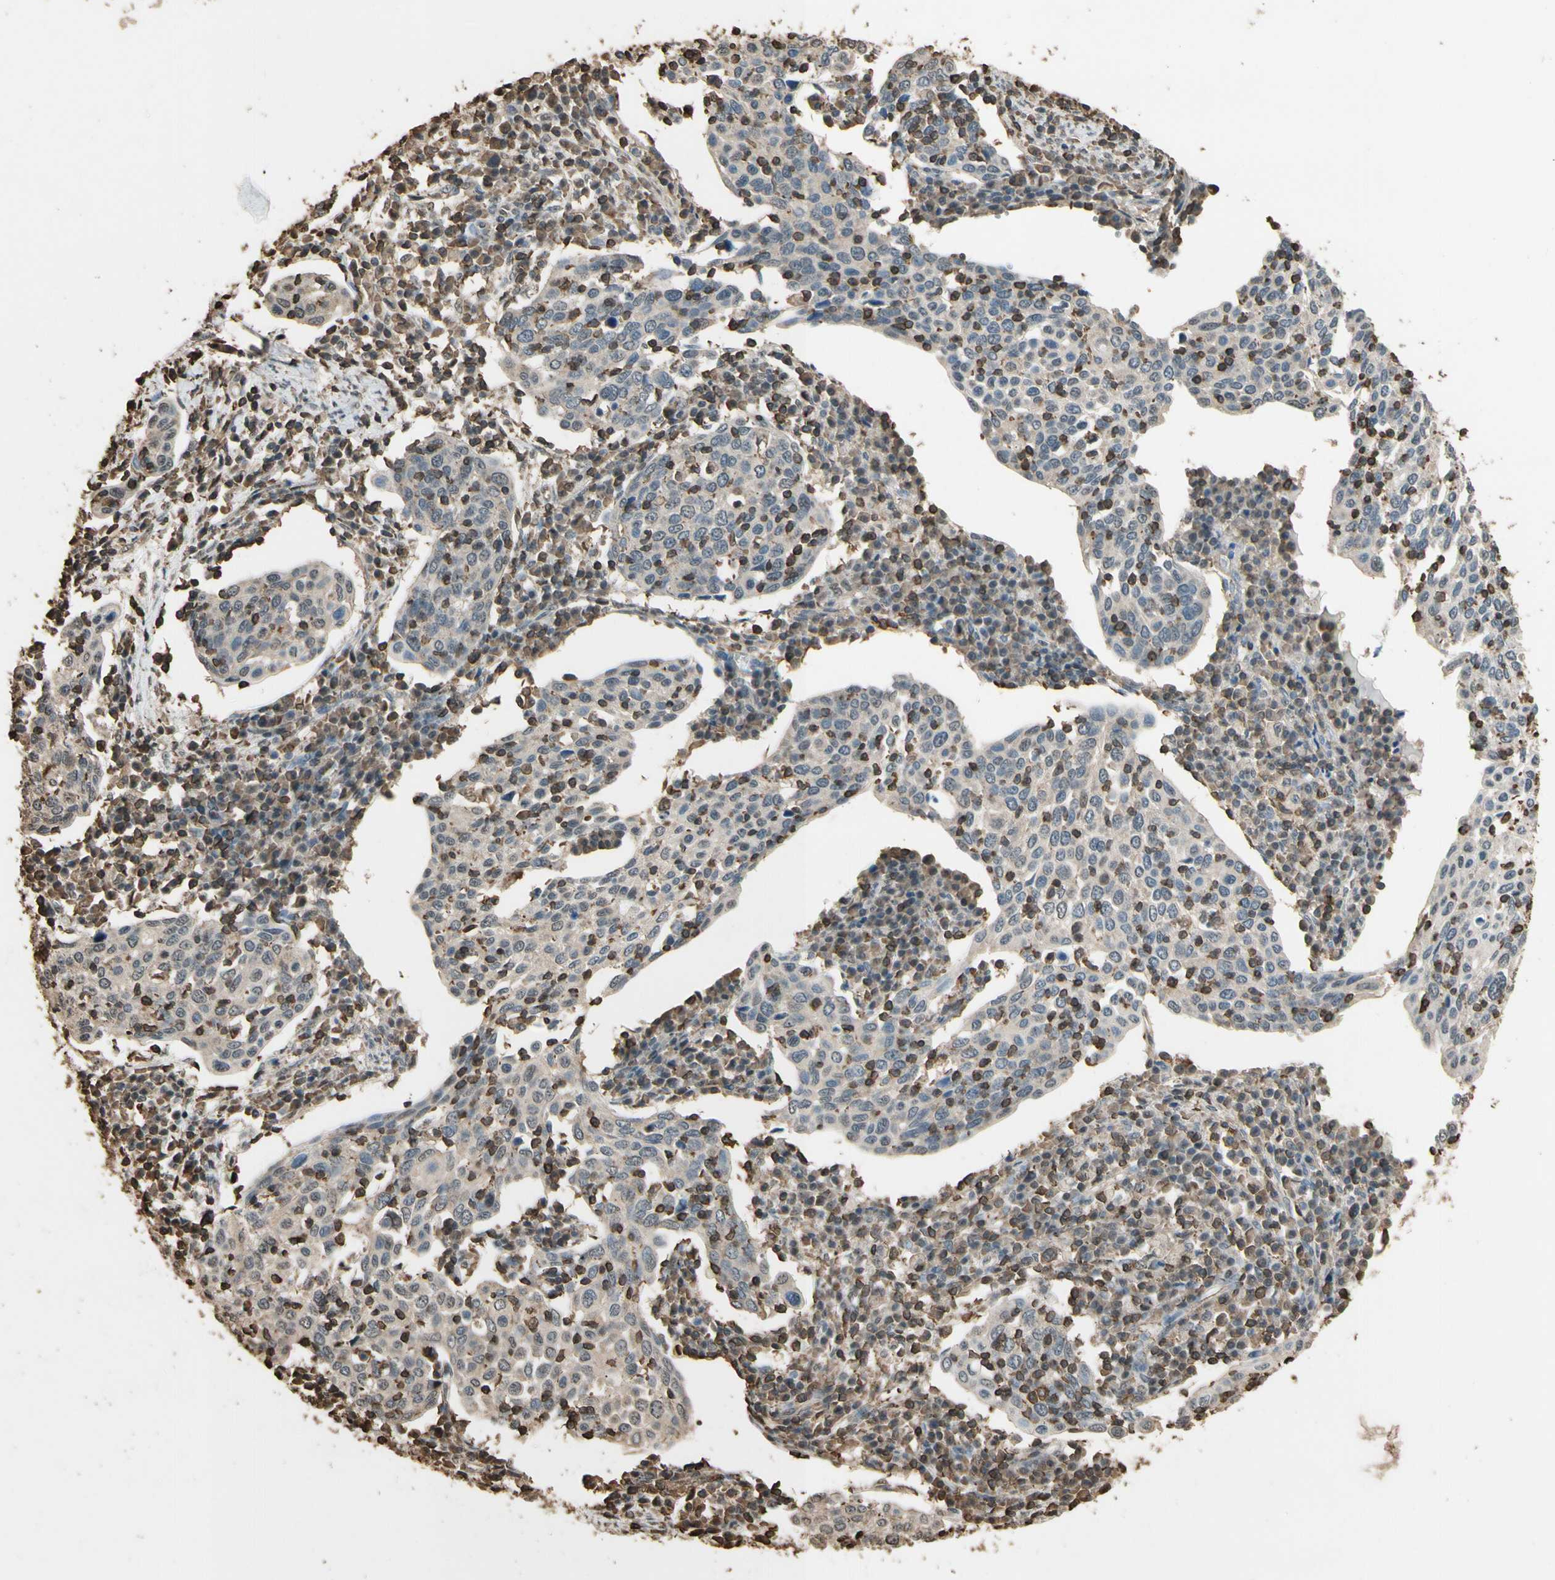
{"staining": {"intensity": "weak", "quantity": "25%-75%", "location": "cytoplasmic/membranous"}, "tissue": "cervical cancer", "cell_type": "Tumor cells", "image_type": "cancer", "snomed": [{"axis": "morphology", "description": "Squamous cell carcinoma, NOS"}, {"axis": "topography", "description": "Cervix"}], "caption": "DAB immunohistochemical staining of human squamous cell carcinoma (cervical) shows weak cytoplasmic/membranous protein expression in approximately 25%-75% of tumor cells.", "gene": "TNFSF13B", "patient": {"sex": "female", "age": 40}}